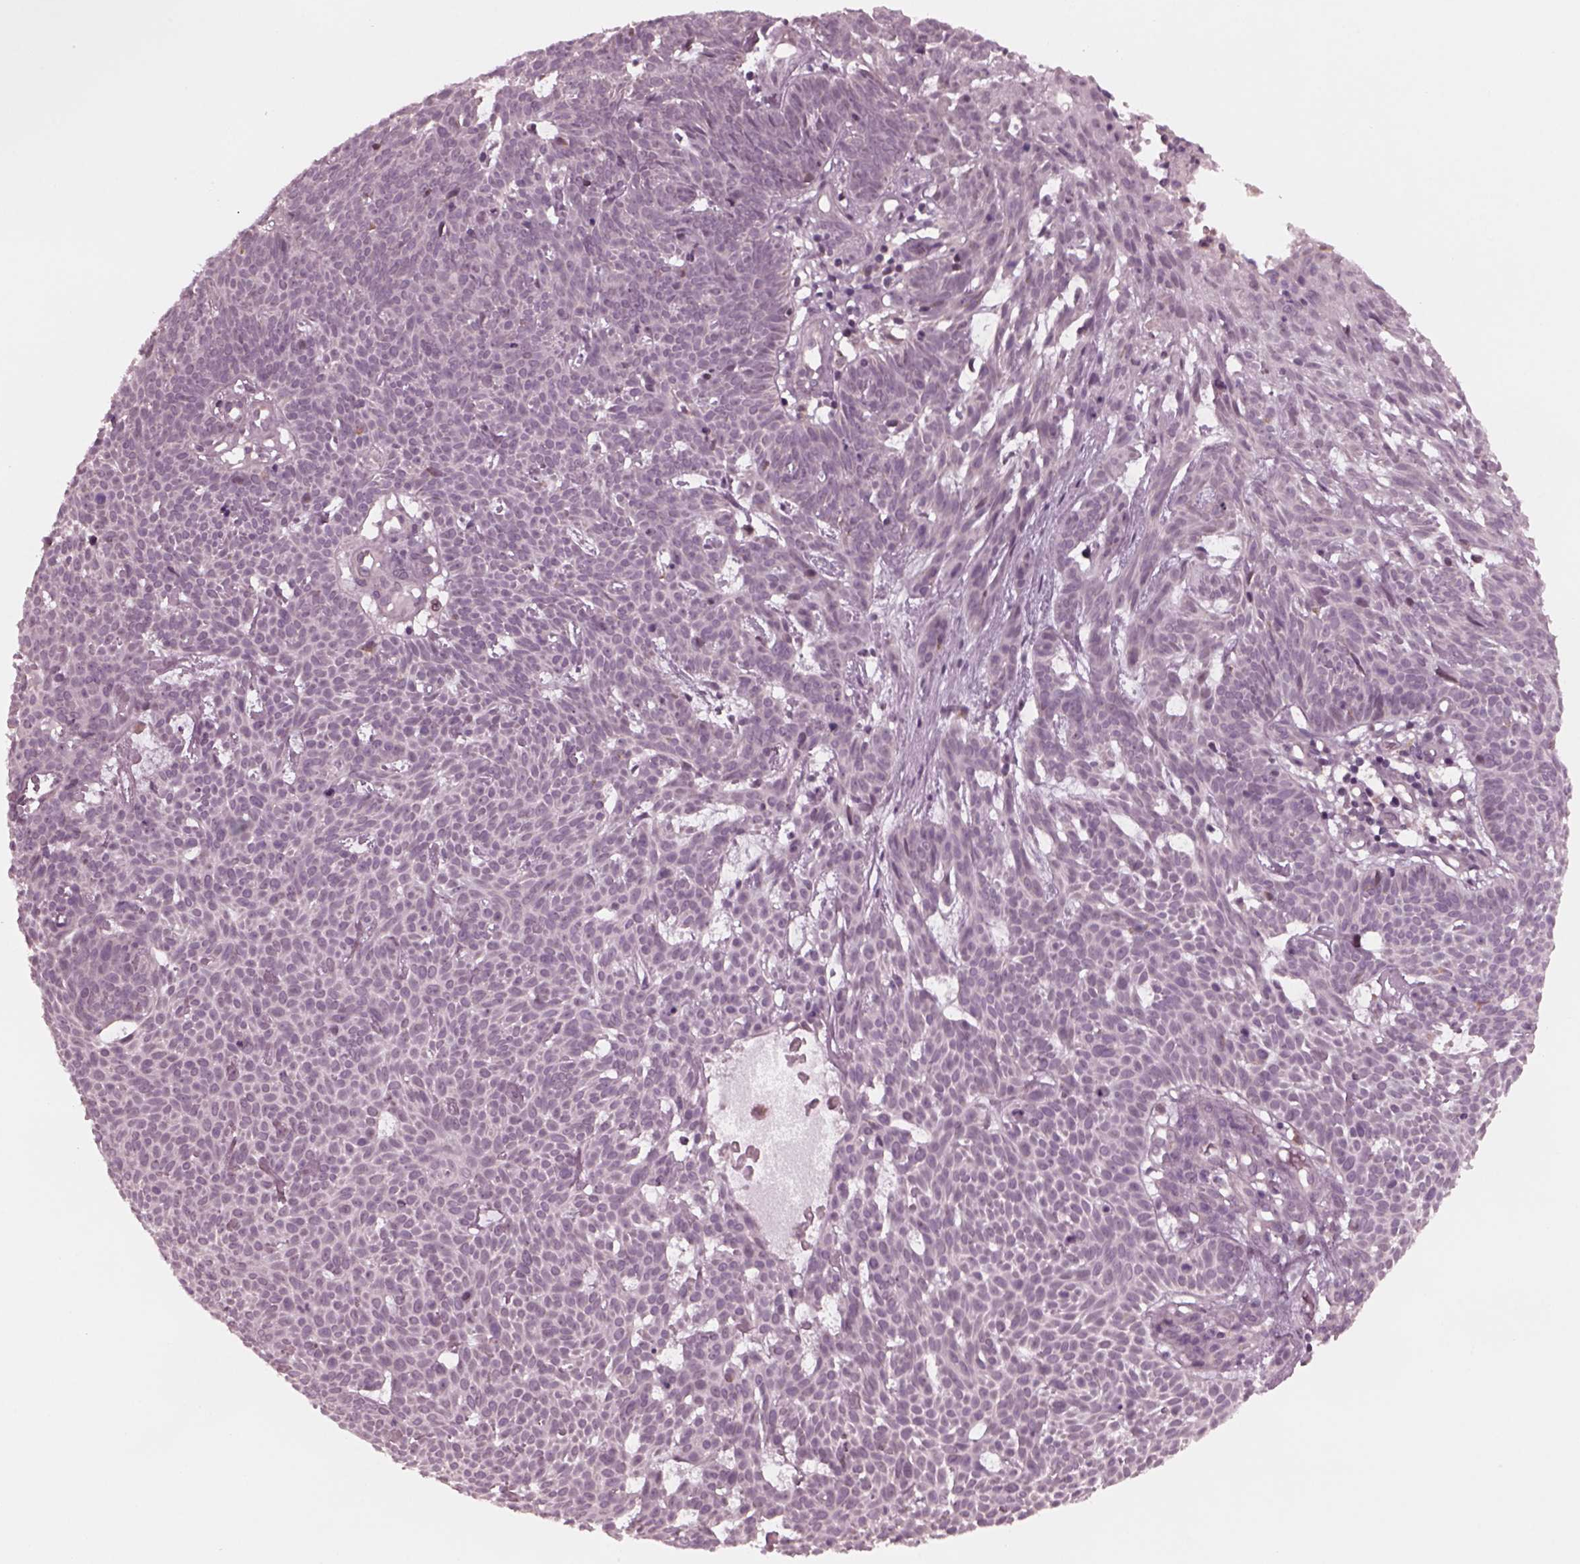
{"staining": {"intensity": "negative", "quantity": "none", "location": "none"}, "tissue": "skin cancer", "cell_type": "Tumor cells", "image_type": "cancer", "snomed": [{"axis": "morphology", "description": "Basal cell carcinoma"}, {"axis": "topography", "description": "Skin"}], "caption": "High magnification brightfield microscopy of skin basal cell carcinoma stained with DAB (brown) and counterstained with hematoxylin (blue): tumor cells show no significant expression.", "gene": "CELSR3", "patient": {"sex": "male", "age": 59}}